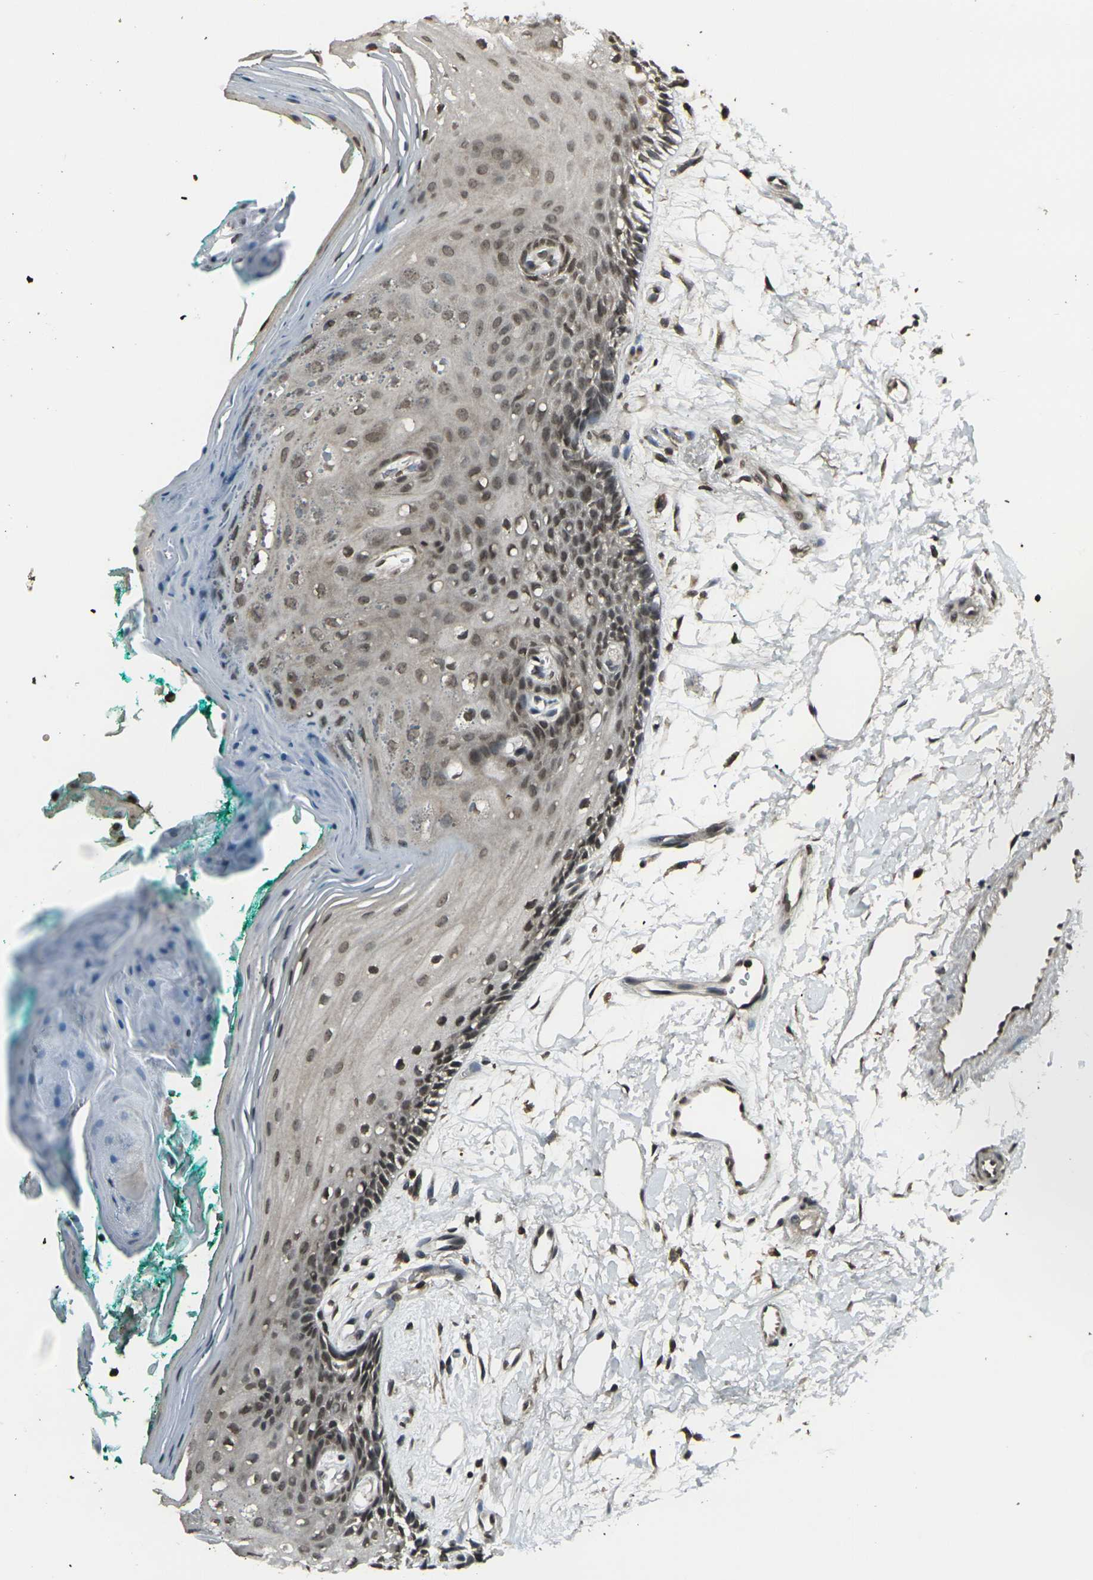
{"staining": {"intensity": "moderate", "quantity": "25%-75%", "location": "nuclear"}, "tissue": "oral mucosa", "cell_type": "Squamous epithelial cells", "image_type": "normal", "snomed": [{"axis": "morphology", "description": "Normal tissue, NOS"}, {"axis": "topography", "description": "Skeletal muscle"}, {"axis": "topography", "description": "Oral tissue"}, {"axis": "topography", "description": "Peripheral nerve tissue"}], "caption": "Squamous epithelial cells reveal medium levels of moderate nuclear staining in about 25%-75% of cells in benign human oral mucosa.", "gene": "PRPF8", "patient": {"sex": "female", "age": 84}}